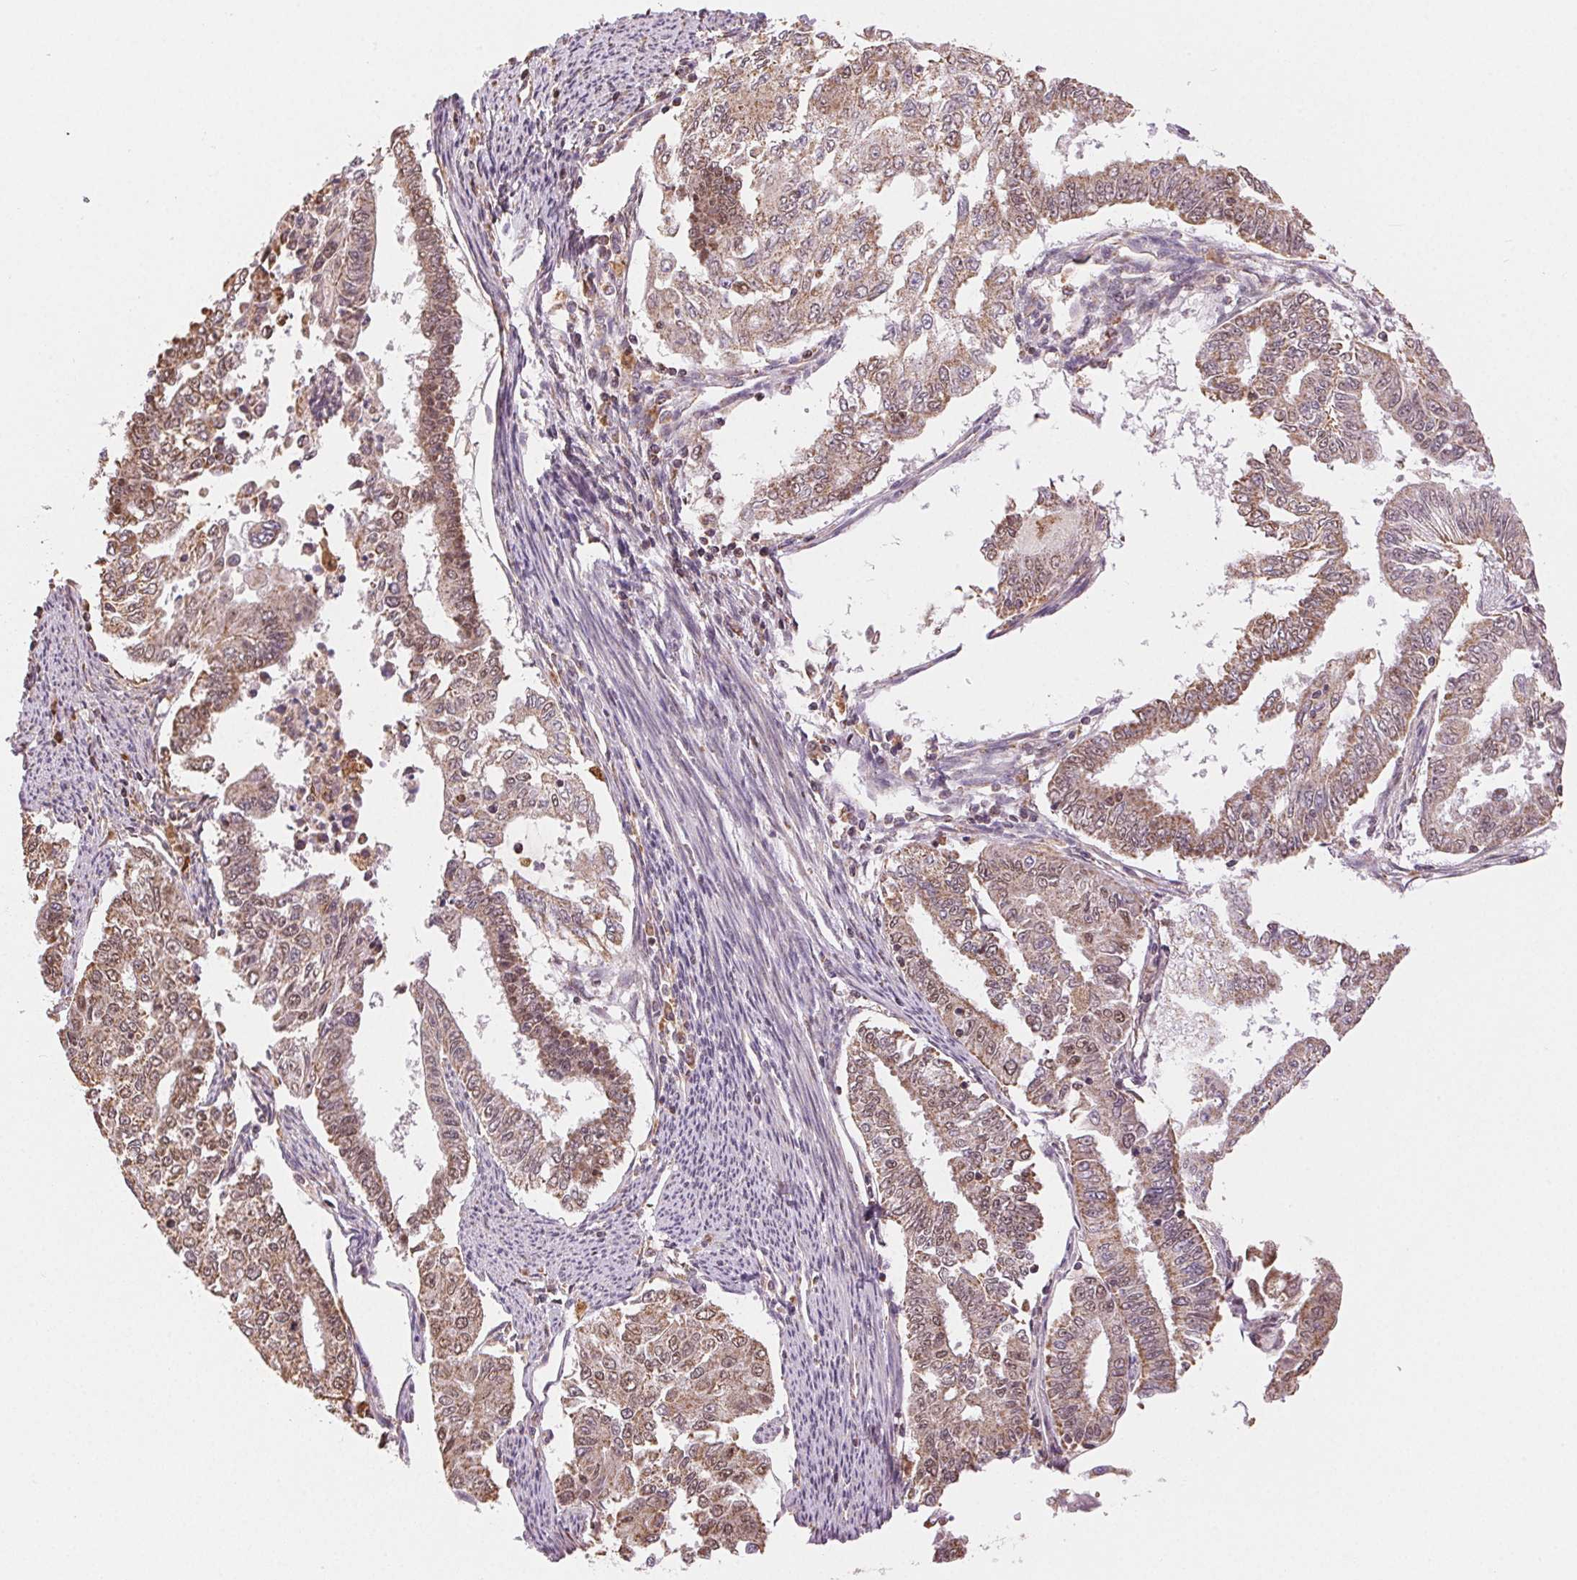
{"staining": {"intensity": "moderate", "quantity": "25%-75%", "location": "cytoplasmic/membranous"}, "tissue": "endometrial cancer", "cell_type": "Tumor cells", "image_type": "cancer", "snomed": [{"axis": "morphology", "description": "Adenocarcinoma, NOS"}, {"axis": "topography", "description": "Uterus"}], "caption": "Immunohistochemical staining of human endometrial cancer (adenocarcinoma) displays medium levels of moderate cytoplasmic/membranous protein positivity in approximately 25%-75% of tumor cells.", "gene": "PIWIL4", "patient": {"sex": "female", "age": 59}}